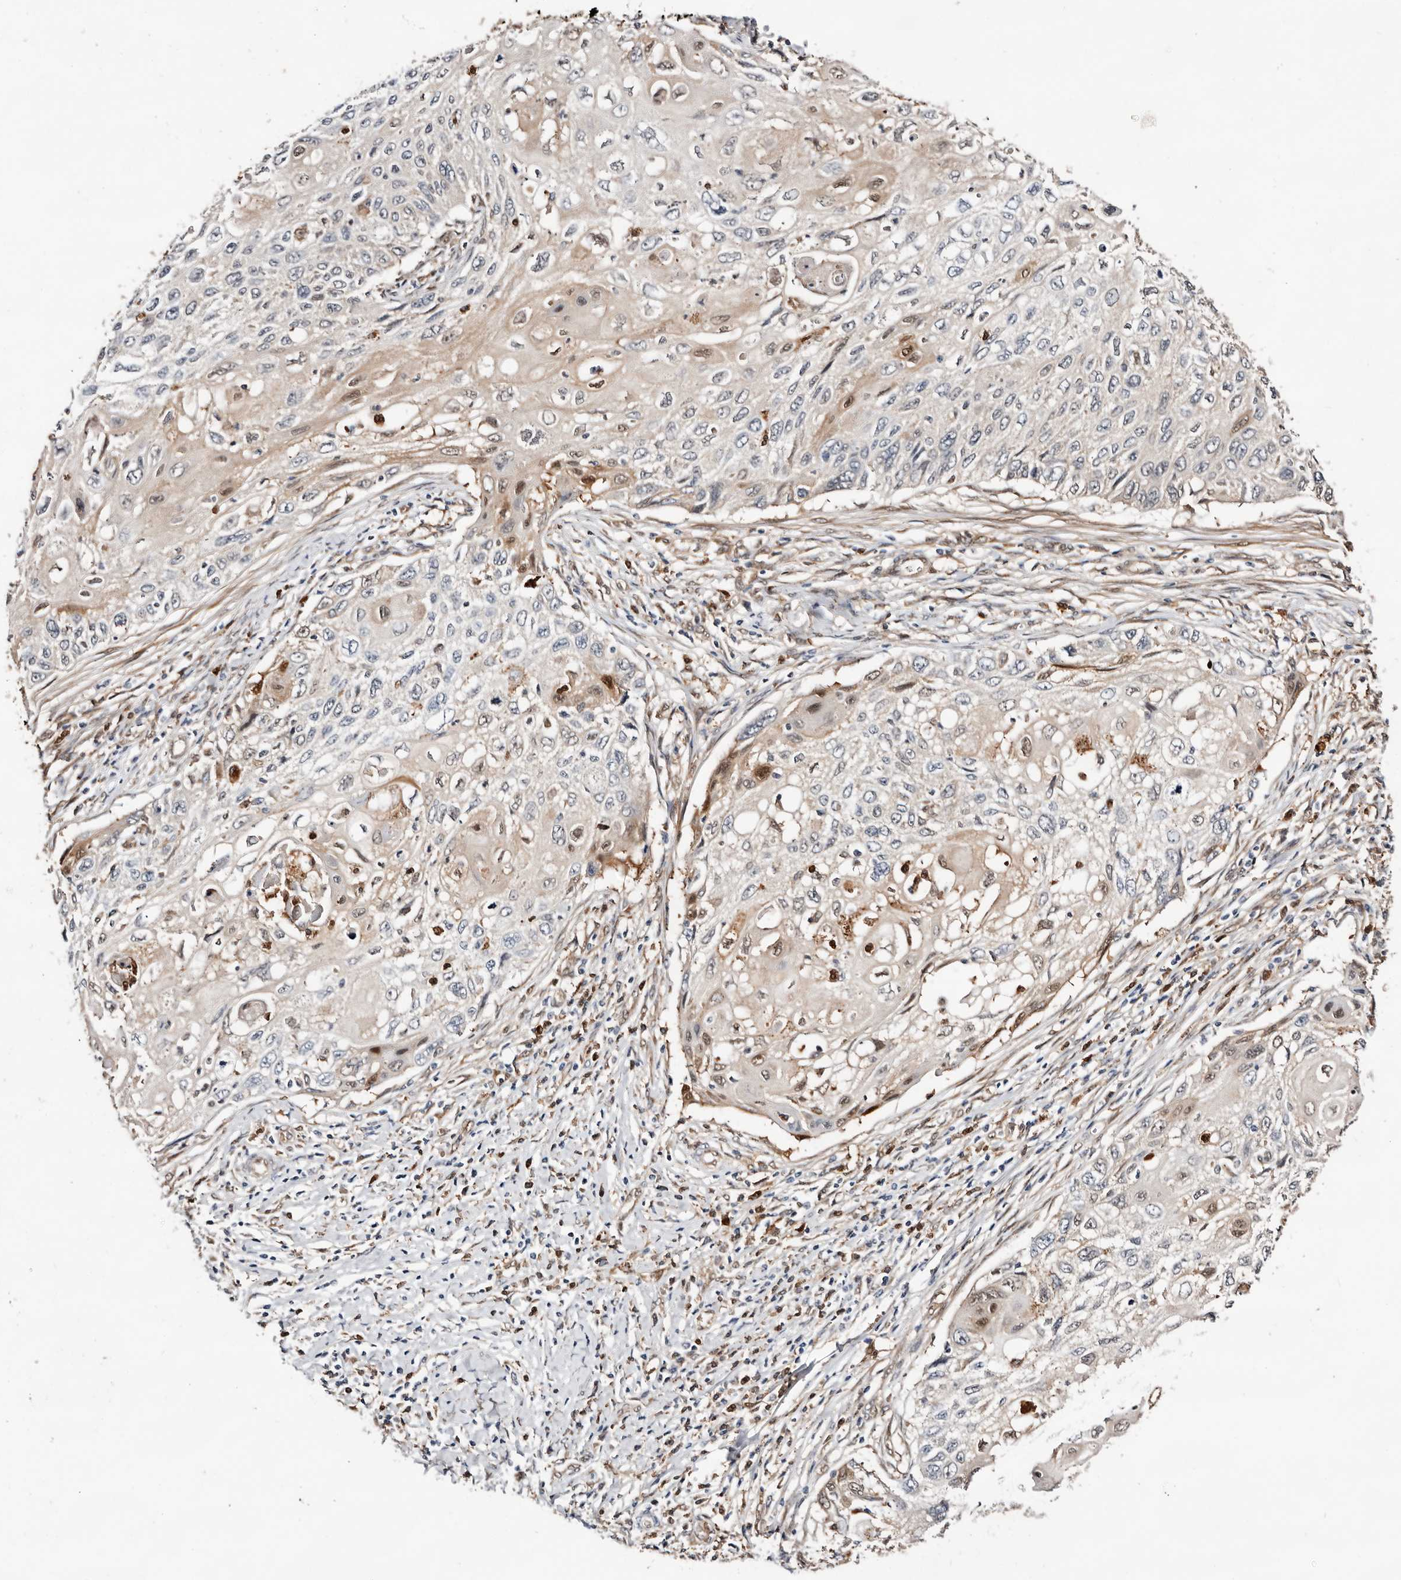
{"staining": {"intensity": "moderate", "quantity": "<25%", "location": "cytoplasmic/membranous,nuclear"}, "tissue": "cervical cancer", "cell_type": "Tumor cells", "image_type": "cancer", "snomed": [{"axis": "morphology", "description": "Squamous cell carcinoma, NOS"}, {"axis": "topography", "description": "Cervix"}], "caption": "Approximately <25% of tumor cells in cervical cancer (squamous cell carcinoma) display moderate cytoplasmic/membranous and nuclear protein positivity as visualized by brown immunohistochemical staining.", "gene": "TP53I3", "patient": {"sex": "female", "age": 70}}